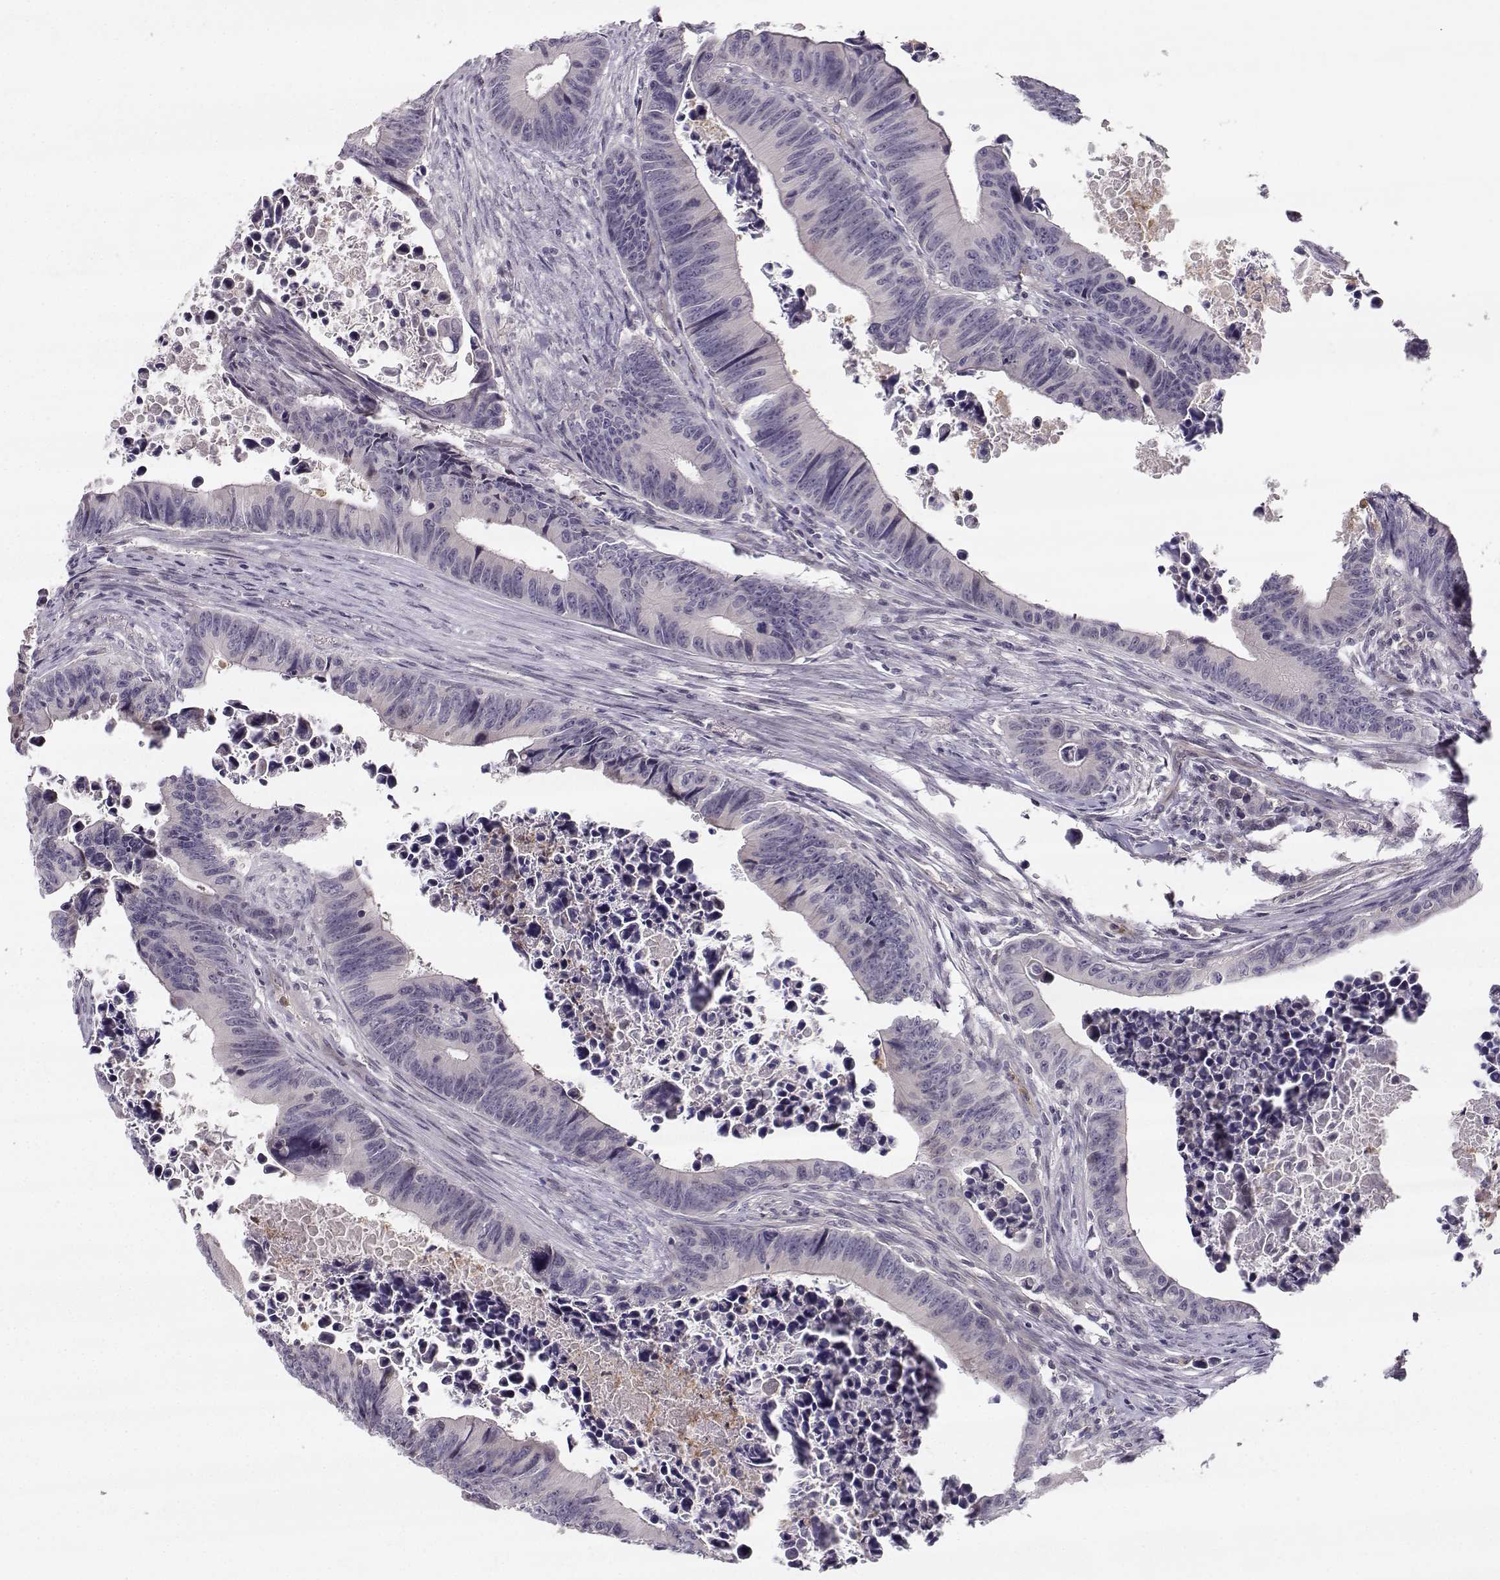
{"staining": {"intensity": "negative", "quantity": "none", "location": "none"}, "tissue": "colorectal cancer", "cell_type": "Tumor cells", "image_type": "cancer", "snomed": [{"axis": "morphology", "description": "Adenocarcinoma, NOS"}, {"axis": "topography", "description": "Colon"}], "caption": "The image shows no significant expression in tumor cells of colorectal cancer. (Immunohistochemistry (ihc), brightfield microscopy, high magnification).", "gene": "OPRD1", "patient": {"sex": "female", "age": 87}}